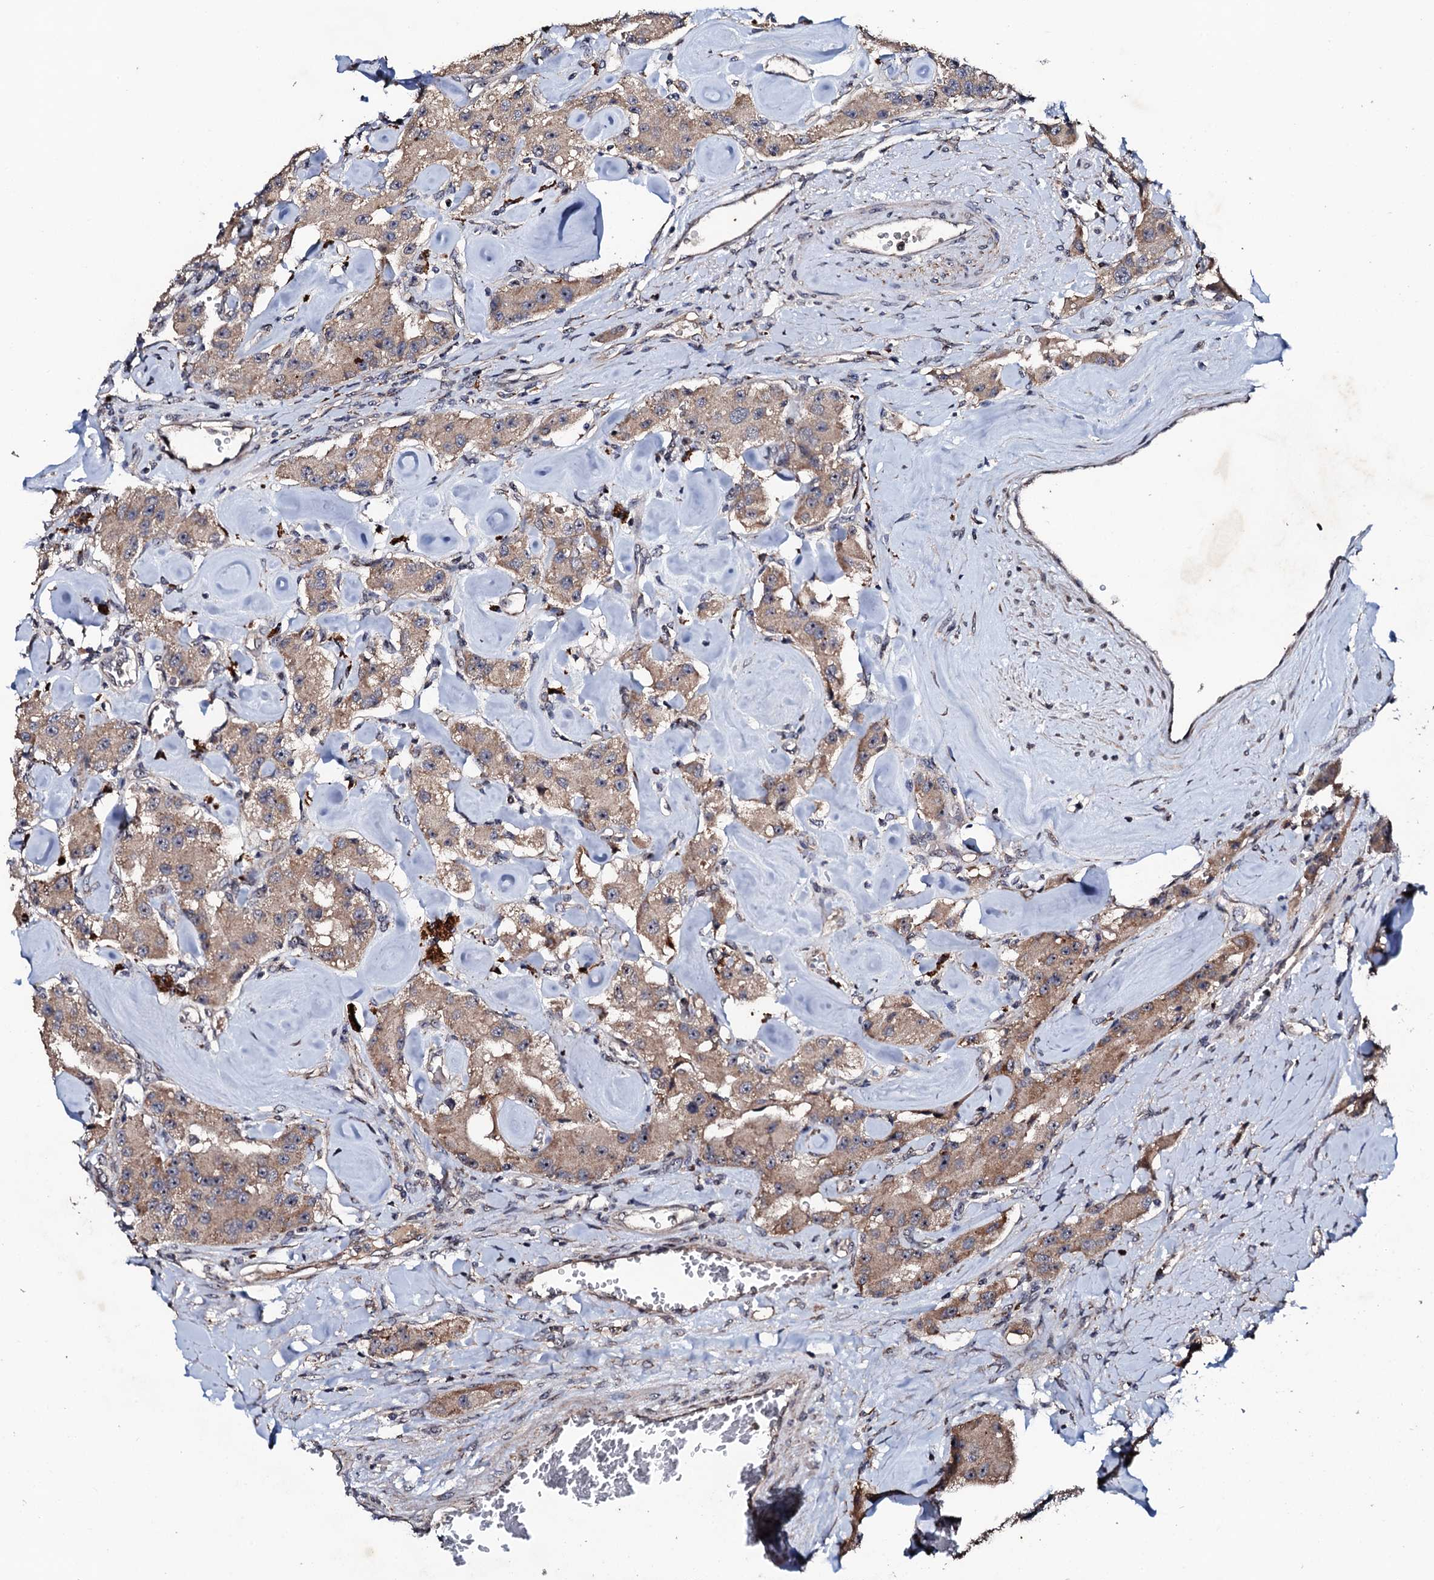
{"staining": {"intensity": "weak", "quantity": ">75%", "location": "cytoplasmic/membranous"}, "tissue": "carcinoid", "cell_type": "Tumor cells", "image_type": "cancer", "snomed": [{"axis": "morphology", "description": "Carcinoid, malignant, NOS"}, {"axis": "topography", "description": "Pancreas"}], "caption": "Carcinoid stained for a protein demonstrates weak cytoplasmic/membranous positivity in tumor cells.", "gene": "FAM111A", "patient": {"sex": "male", "age": 41}}